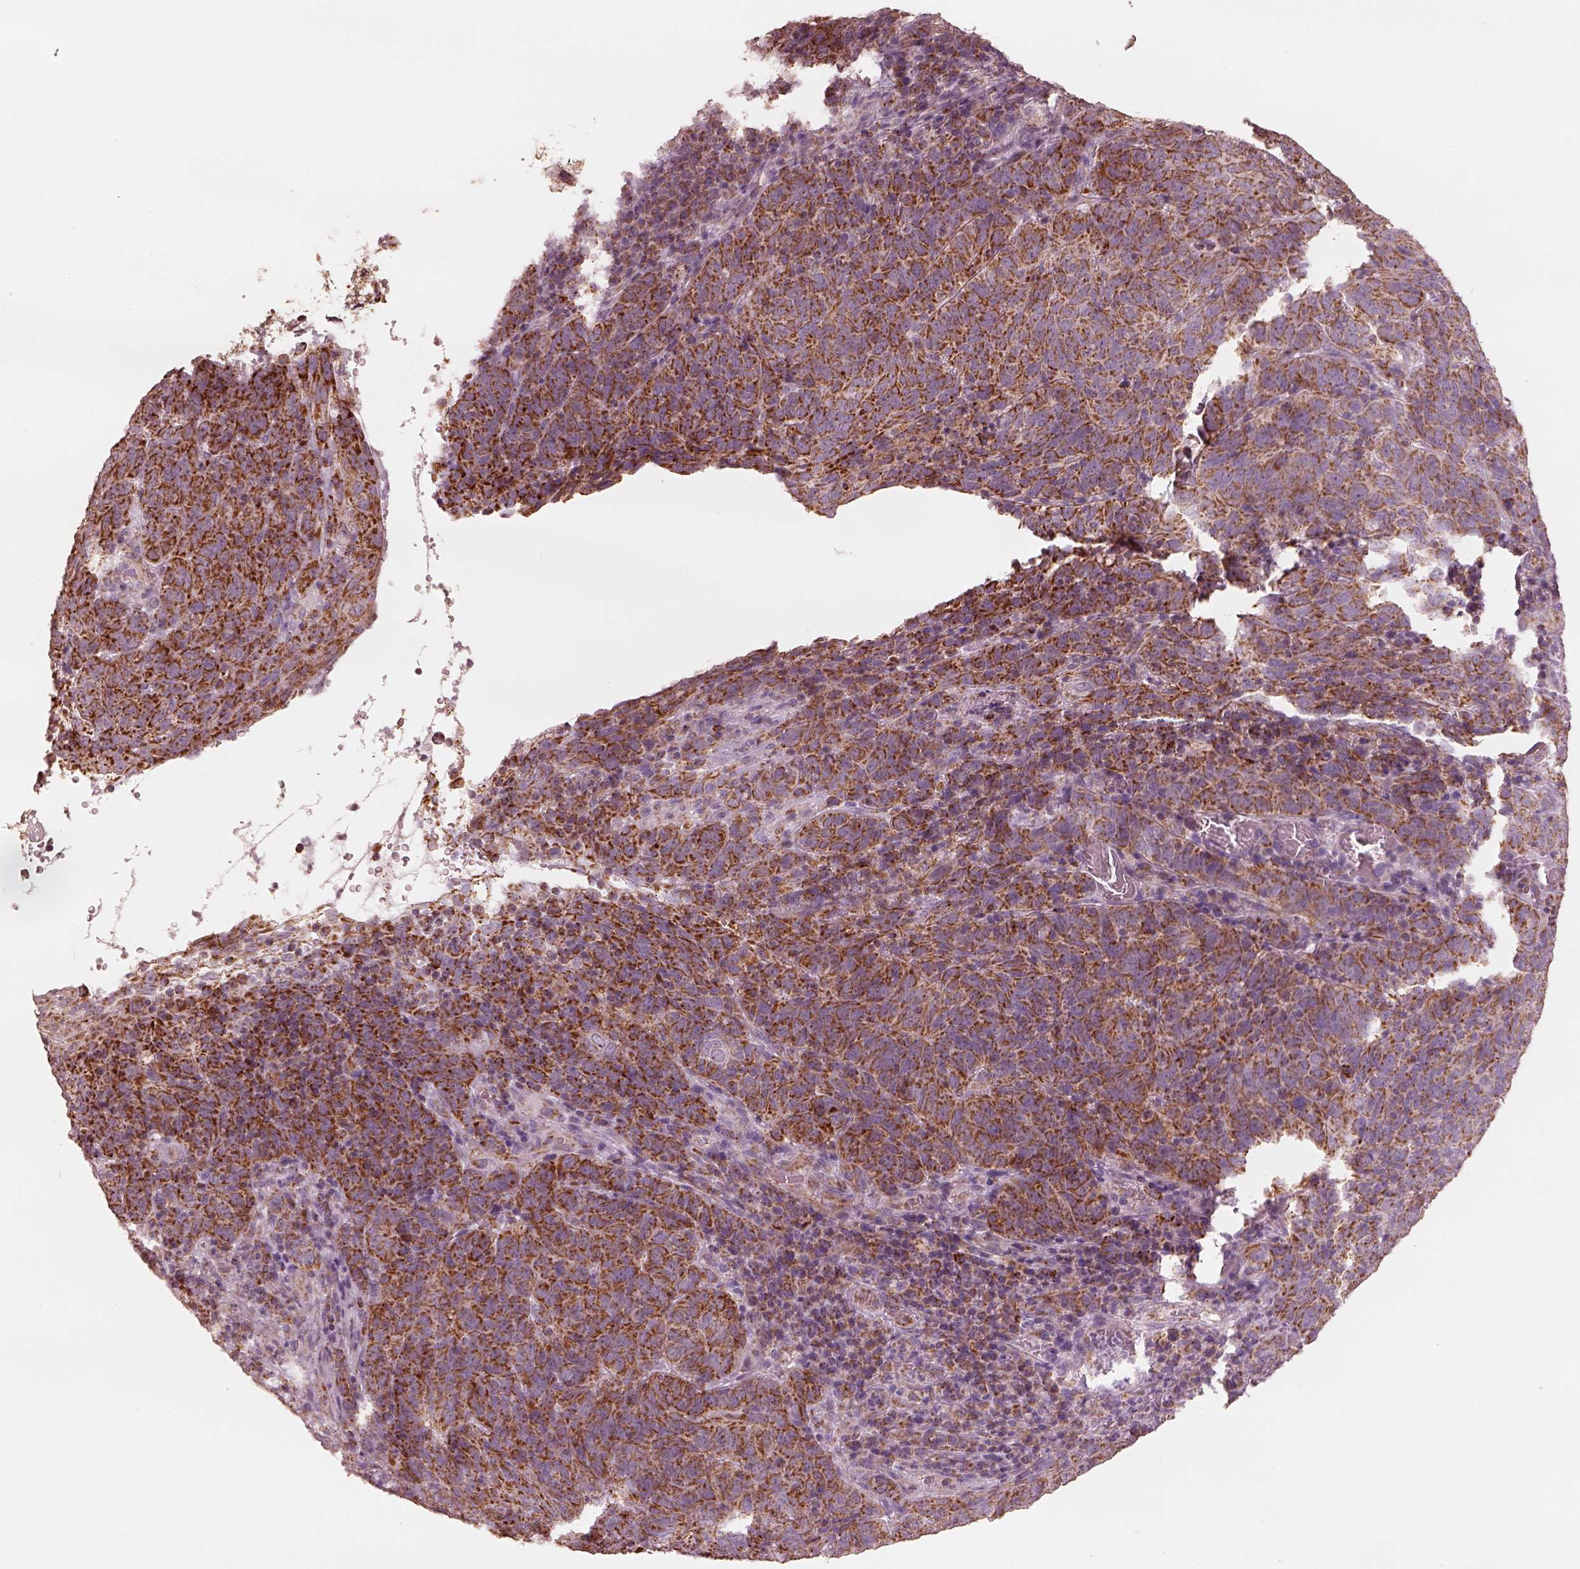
{"staining": {"intensity": "strong", "quantity": ">75%", "location": "cytoplasmic/membranous"}, "tissue": "skin cancer", "cell_type": "Tumor cells", "image_type": "cancer", "snomed": [{"axis": "morphology", "description": "Squamous cell carcinoma, NOS"}, {"axis": "topography", "description": "Skin"}, {"axis": "topography", "description": "Anal"}], "caption": "Skin cancer stained for a protein (brown) reveals strong cytoplasmic/membranous positive expression in about >75% of tumor cells.", "gene": "ENTPD6", "patient": {"sex": "female", "age": 51}}